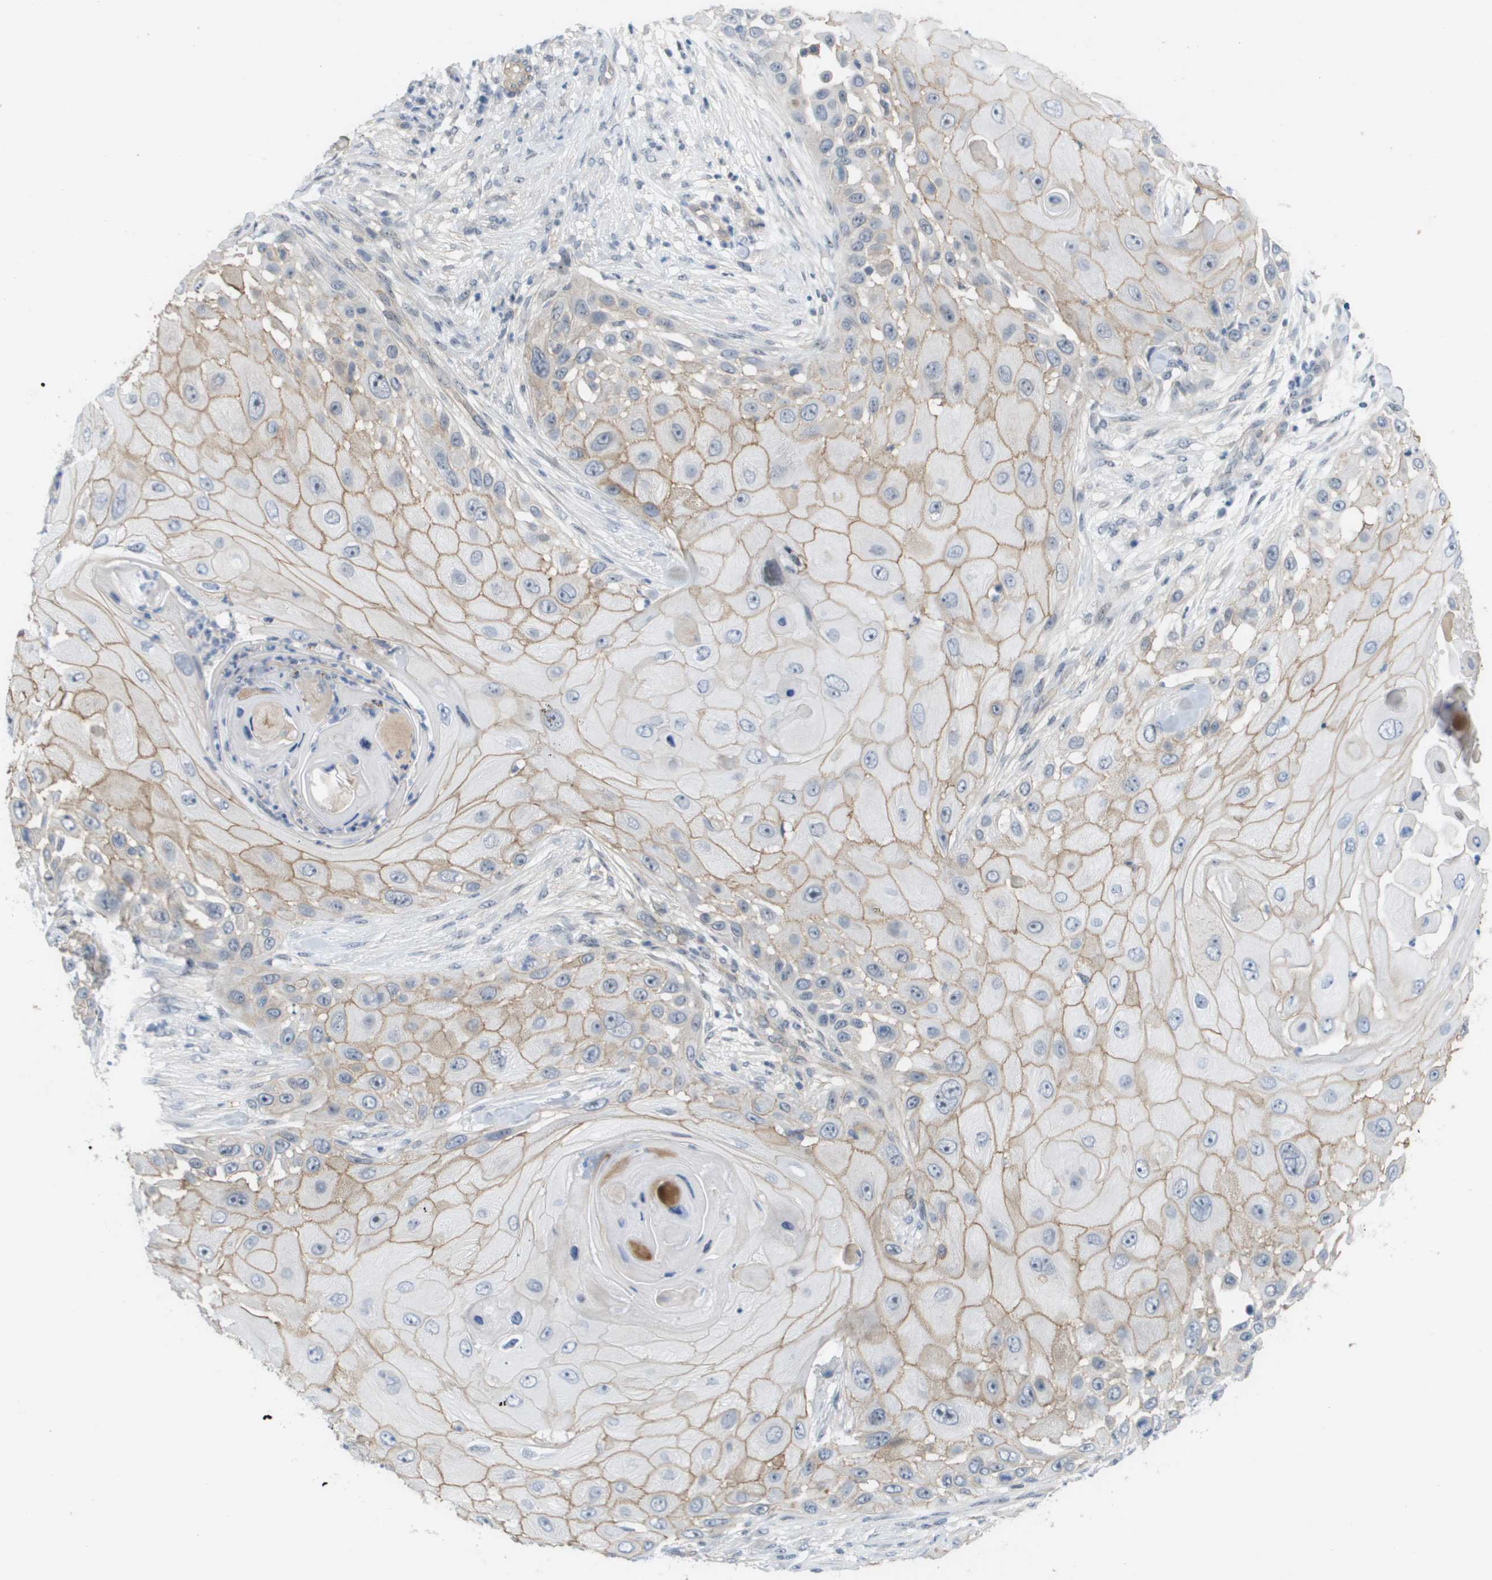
{"staining": {"intensity": "moderate", "quantity": ">75%", "location": "cytoplasmic/membranous"}, "tissue": "skin cancer", "cell_type": "Tumor cells", "image_type": "cancer", "snomed": [{"axis": "morphology", "description": "Squamous cell carcinoma, NOS"}, {"axis": "topography", "description": "Skin"}], "caption": "Protein staining by immunohistochemistry (IHC) displays moderate cytoplasmic/membranous expression in about >75% of tumor cells in squamous cell carcinoma (skin). The protein of interest is stained brown, and the nuclei are stained in blue (DAB IHC with brightfield microscopy, high magnification).", "gene": "MTARC2", "patient": {"sex": "female", "age": 44}}